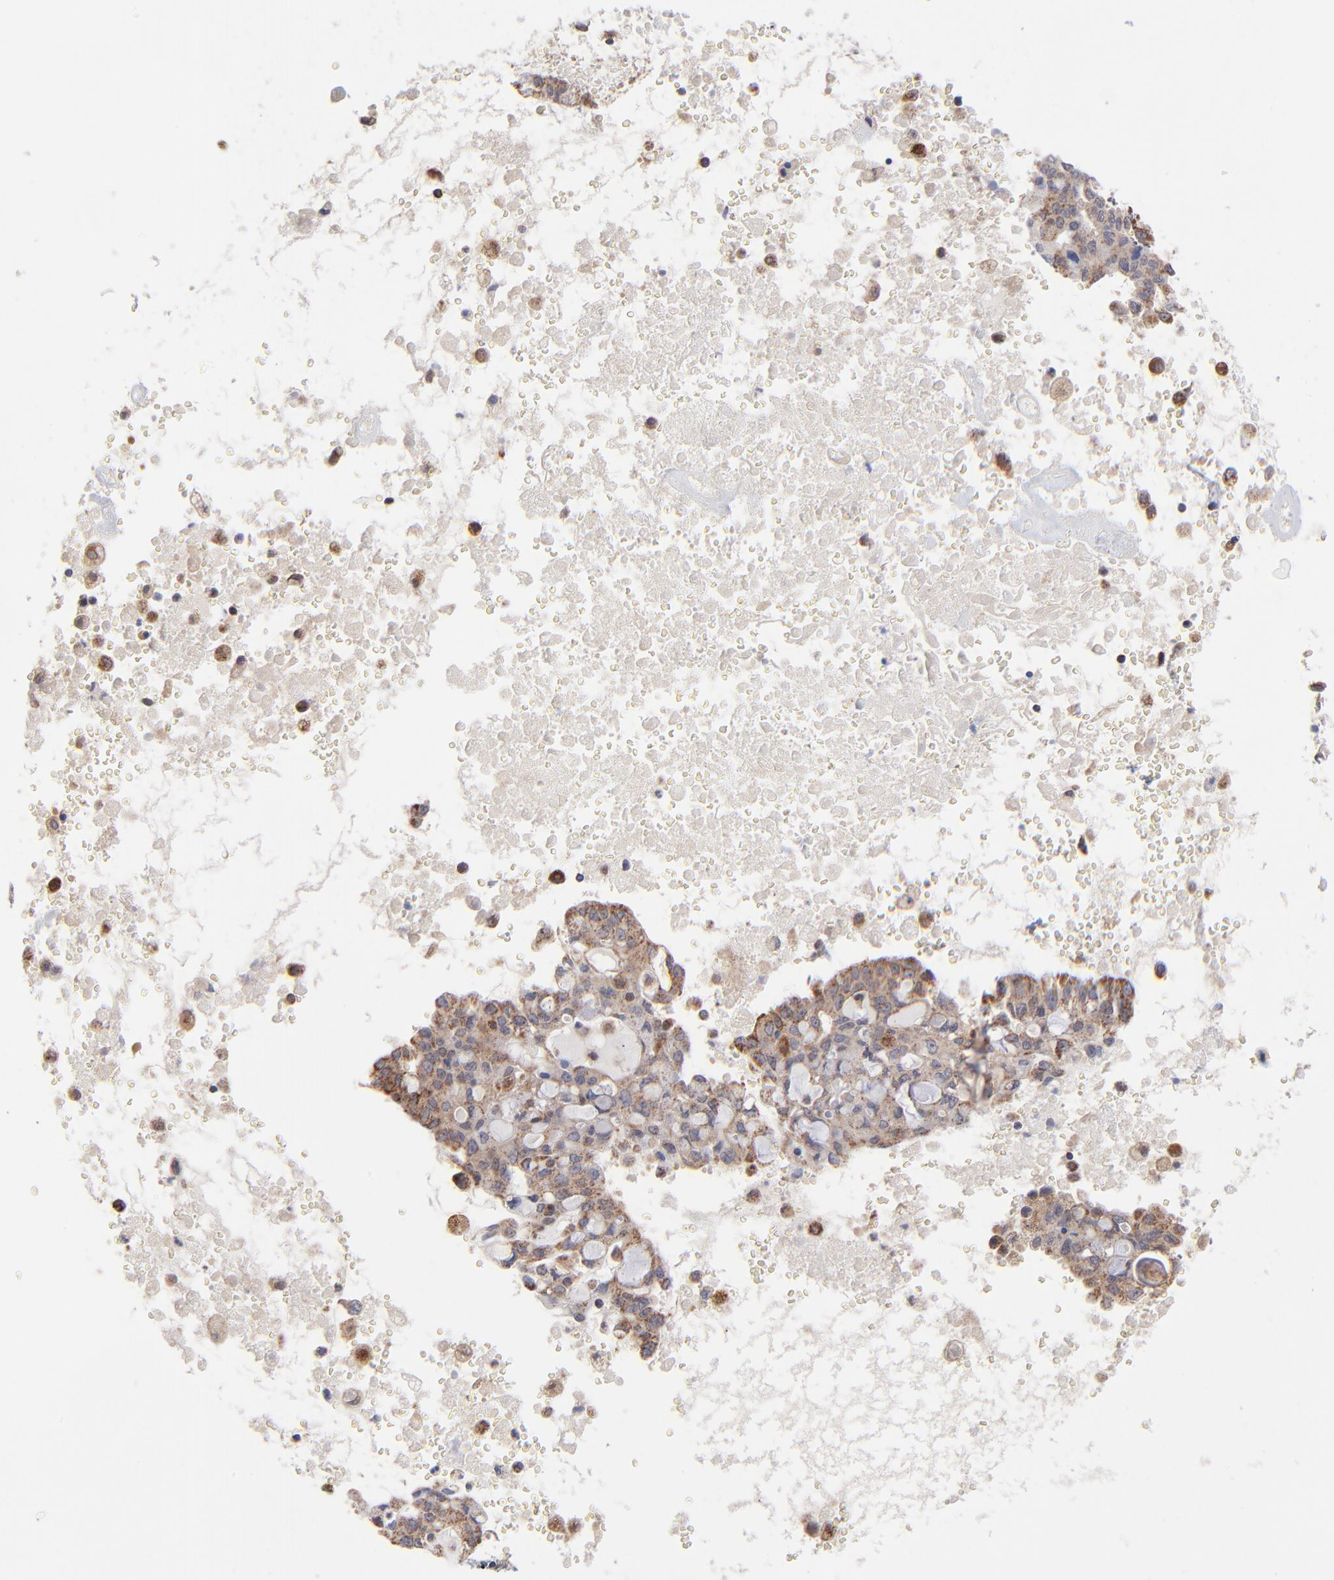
{"staining": {"intensity": "moderate", "quantity": ">75%", "location": "cytoplasmic/membranous"}, "tissue": "lung cancer", "cell_type": "Tumor cells", "image_type": "cancer", "snomed": [{"axis": "morphology", "description": "Adenocarcinoma, NOS"}, {"axis": "topography", "description": "Lung"}], "caption": "Immunohistochemical staining of human lung cancer (adenocarcinoma) exhibits medium levels of moderate cytoplasmic/membranous expression in approximately >75% of tumor cells.", "gene": "FBXL12", "patient": {"sex": "female", "age": 44}}